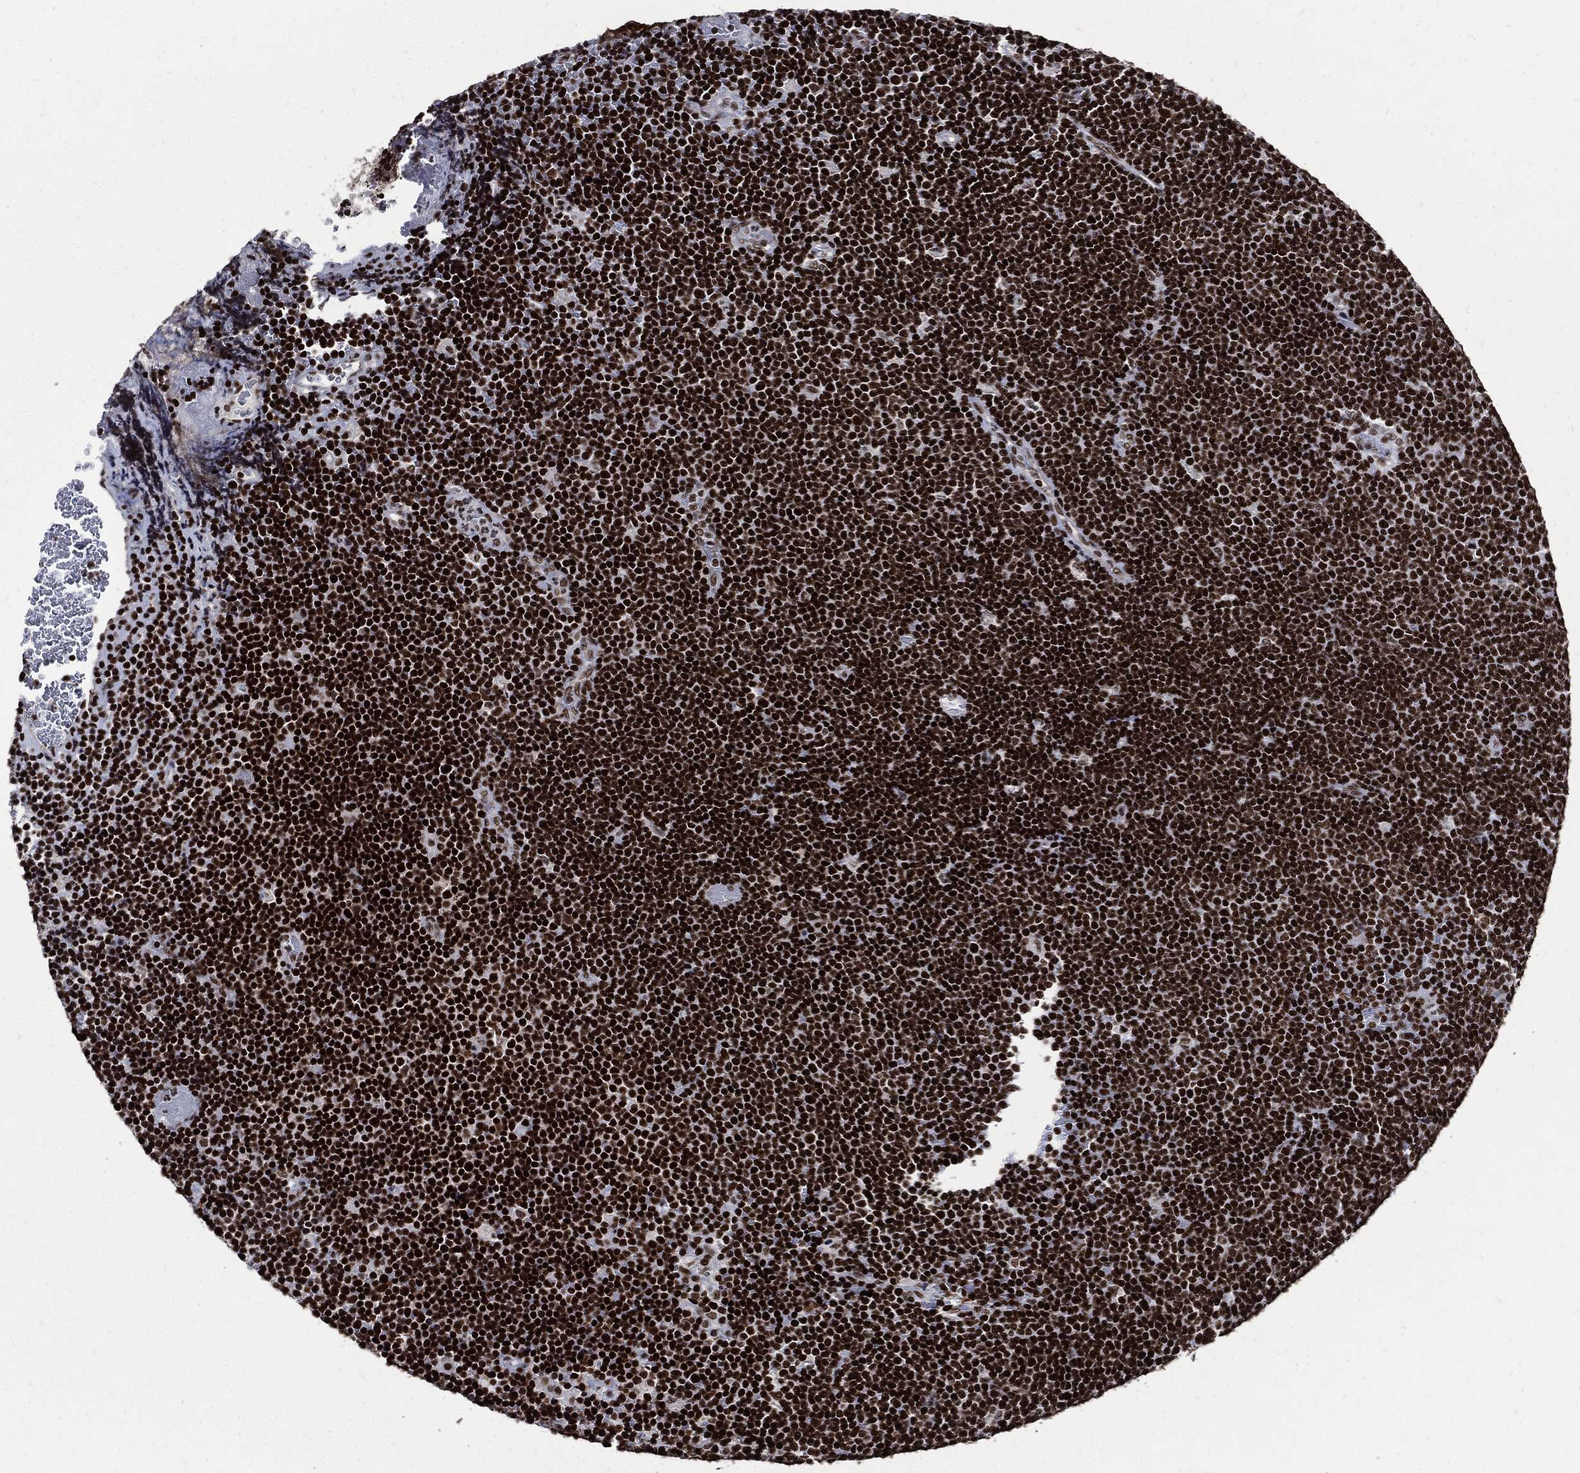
{"staining": {"intensity": "strong", "quantity": ">75%", "location": "nuclear"}, "tissue": "lymphoma", "cell_type": "Tumor cells", "image_type": "cancer", "snomed": [{"axis": "morphology", "description": "Malignant lymphoma, non-Hodgkin's type, Low grade"}, {"axis": "topography", "description": "Brain"}], "caption": "Immunohistochemistry (IHC) (DAB) staining of human lymphoma shows strong nuclear protein expression in about >75% of tumor cells. Nuclei are stained in blue.", "gene": "TERF2", "patient": {"sex": "female", "age": 66}}